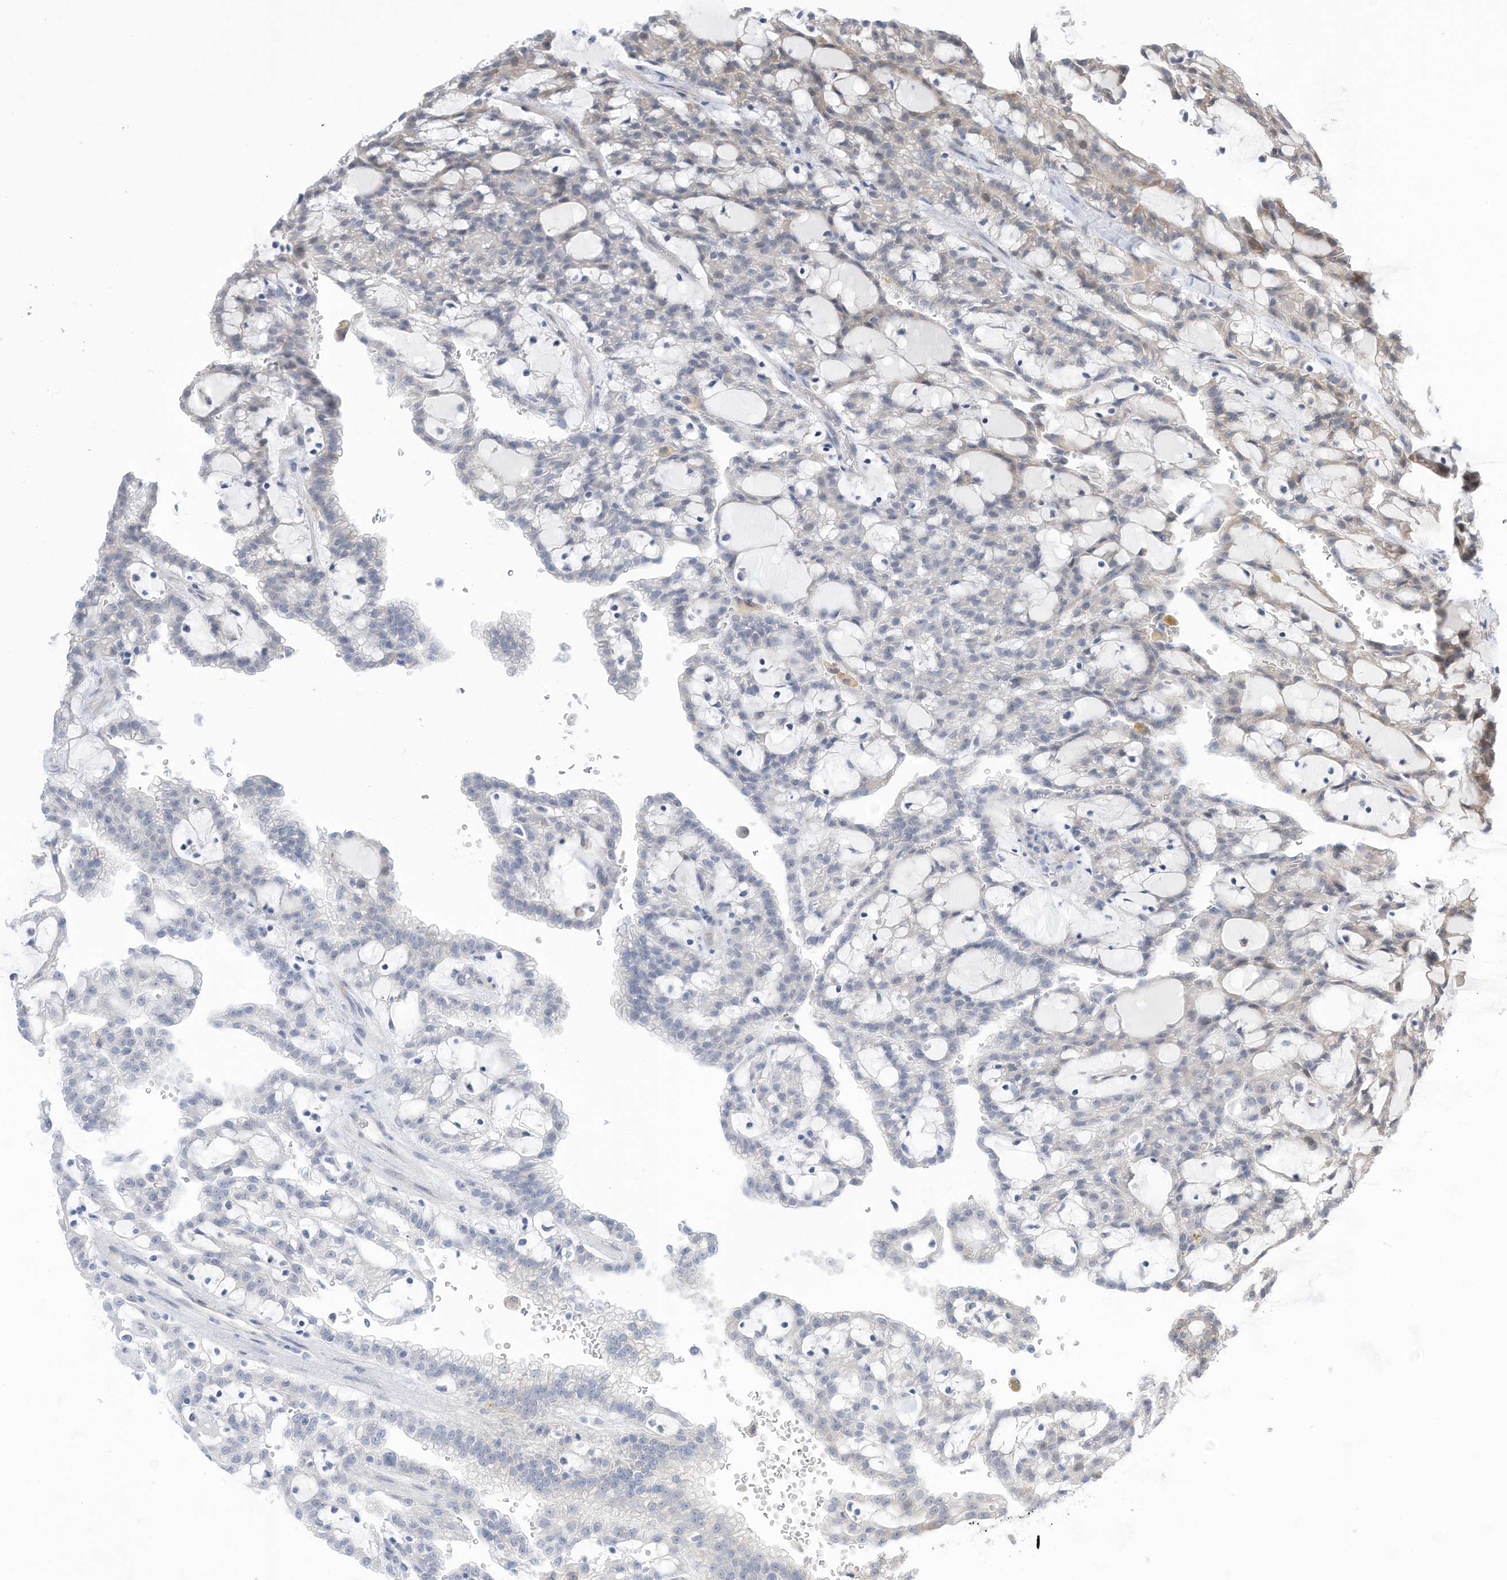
{"staining": {"intensity": "negative", "quantity": "none", "location": "none"}, "tissue": "renal cancer", "cell_type": "Tumor cells", "image_type": "cancer", "snomed": [{"axis": "morphology", "description": "Adenocarcinoma, NOS"}, {"axis": "topography", "description": "Kidney"}], "caption": "Adenocarcinoma (renal) stained for a protein using immunohistochemistry exhibits no expression tumor cells.", "gene": "ZNF292", "patient": {"sex": "male", "age": 63}}